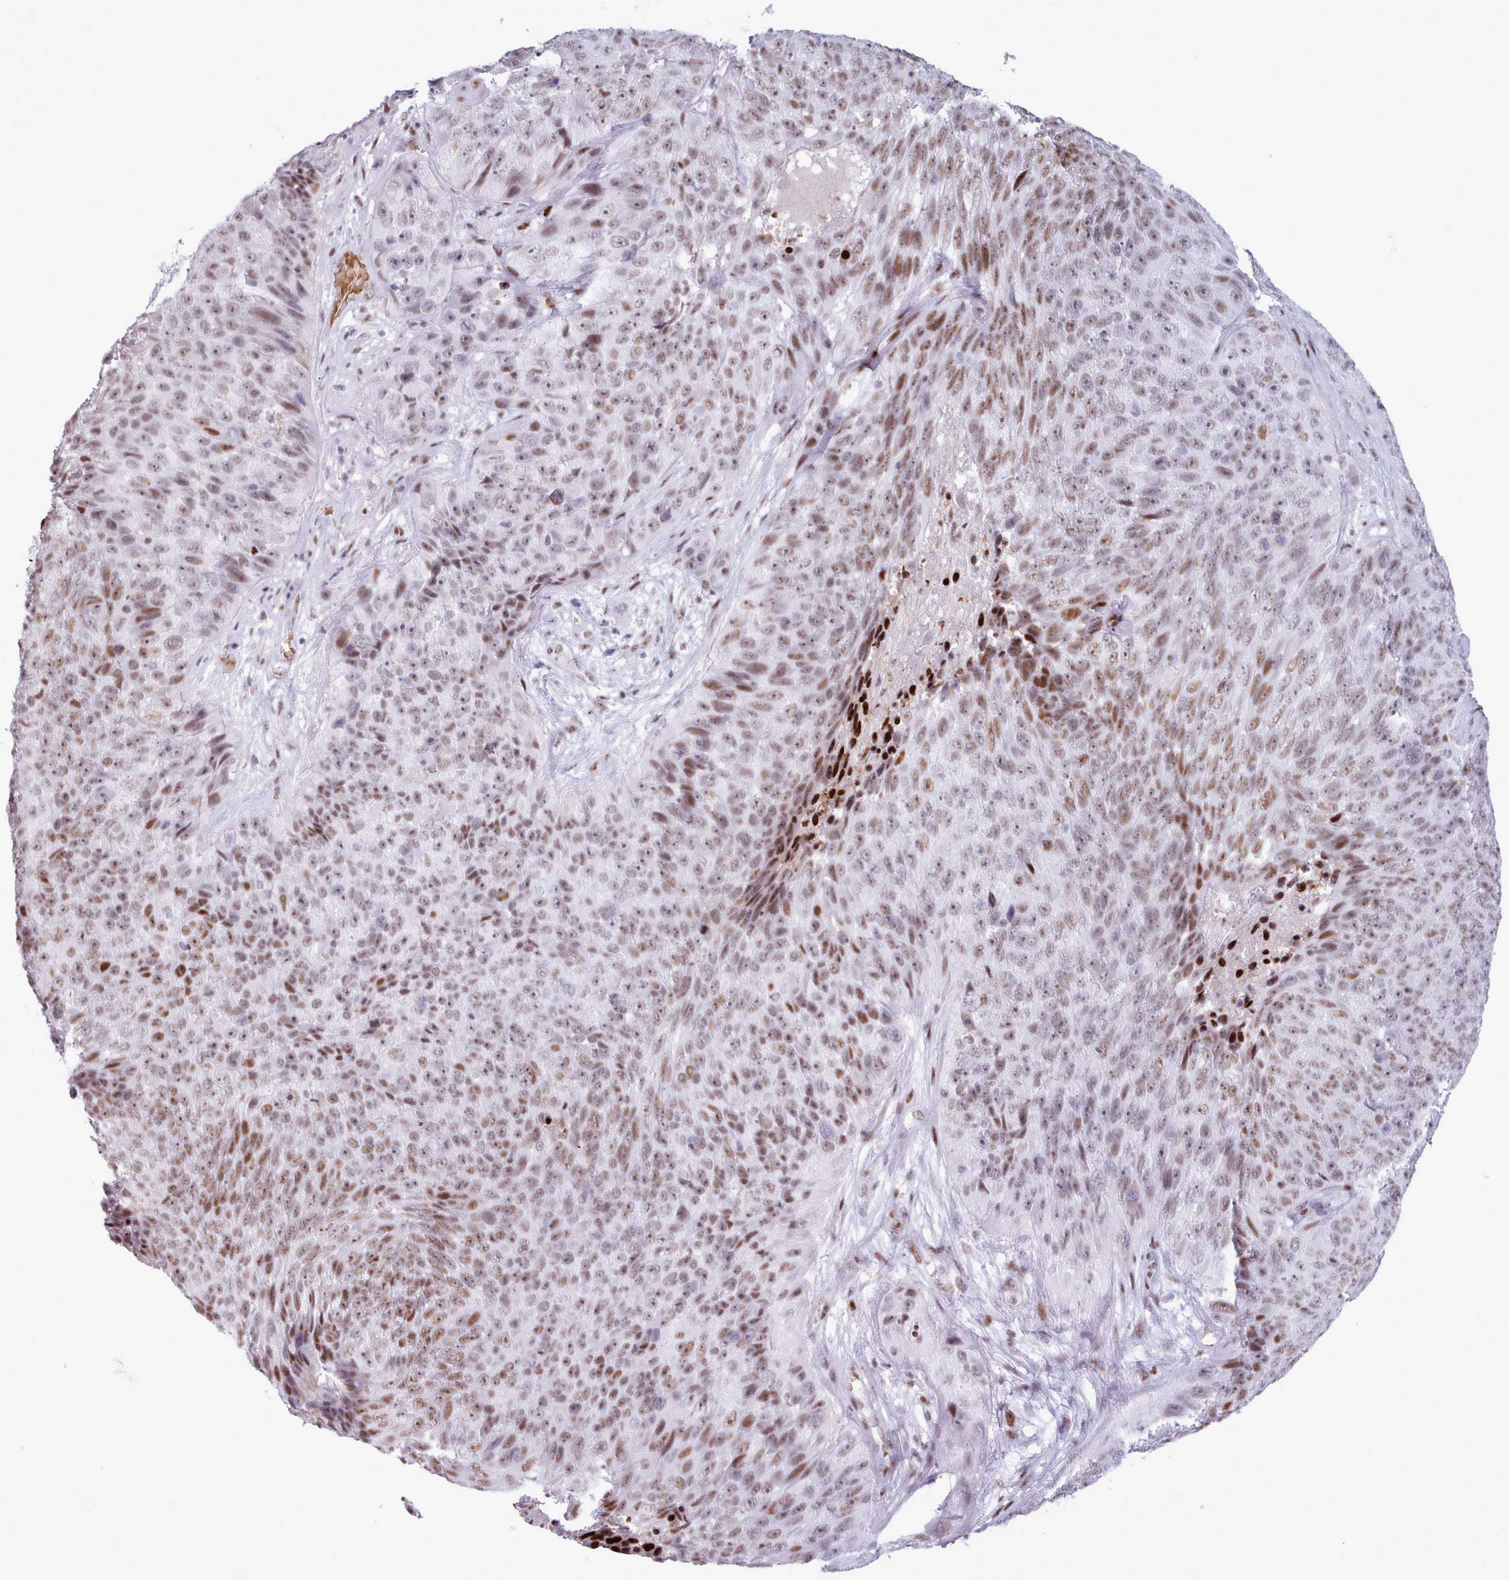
{"staining": {"intensity": "moderate", "quantity": ">75%", "location": "nuclear"}, "tissue": "skin cancer", "cell_type": "Tumor cells", "image_type": "cancer", "snomed": [{"axis": "morphology", "description": "Squamous cell carcinoma, NOS"}, {"axis": "topography", "description": "Skin"}], "caption": "Protein staining displays moderate nuclear positivity in about >75% of tumor cells in skin cancer. (DAB = brown stain, brightfield microscopy at high magnification).", "gene": "SRSF4", "patient": {"sex": "female", "age": 87}}